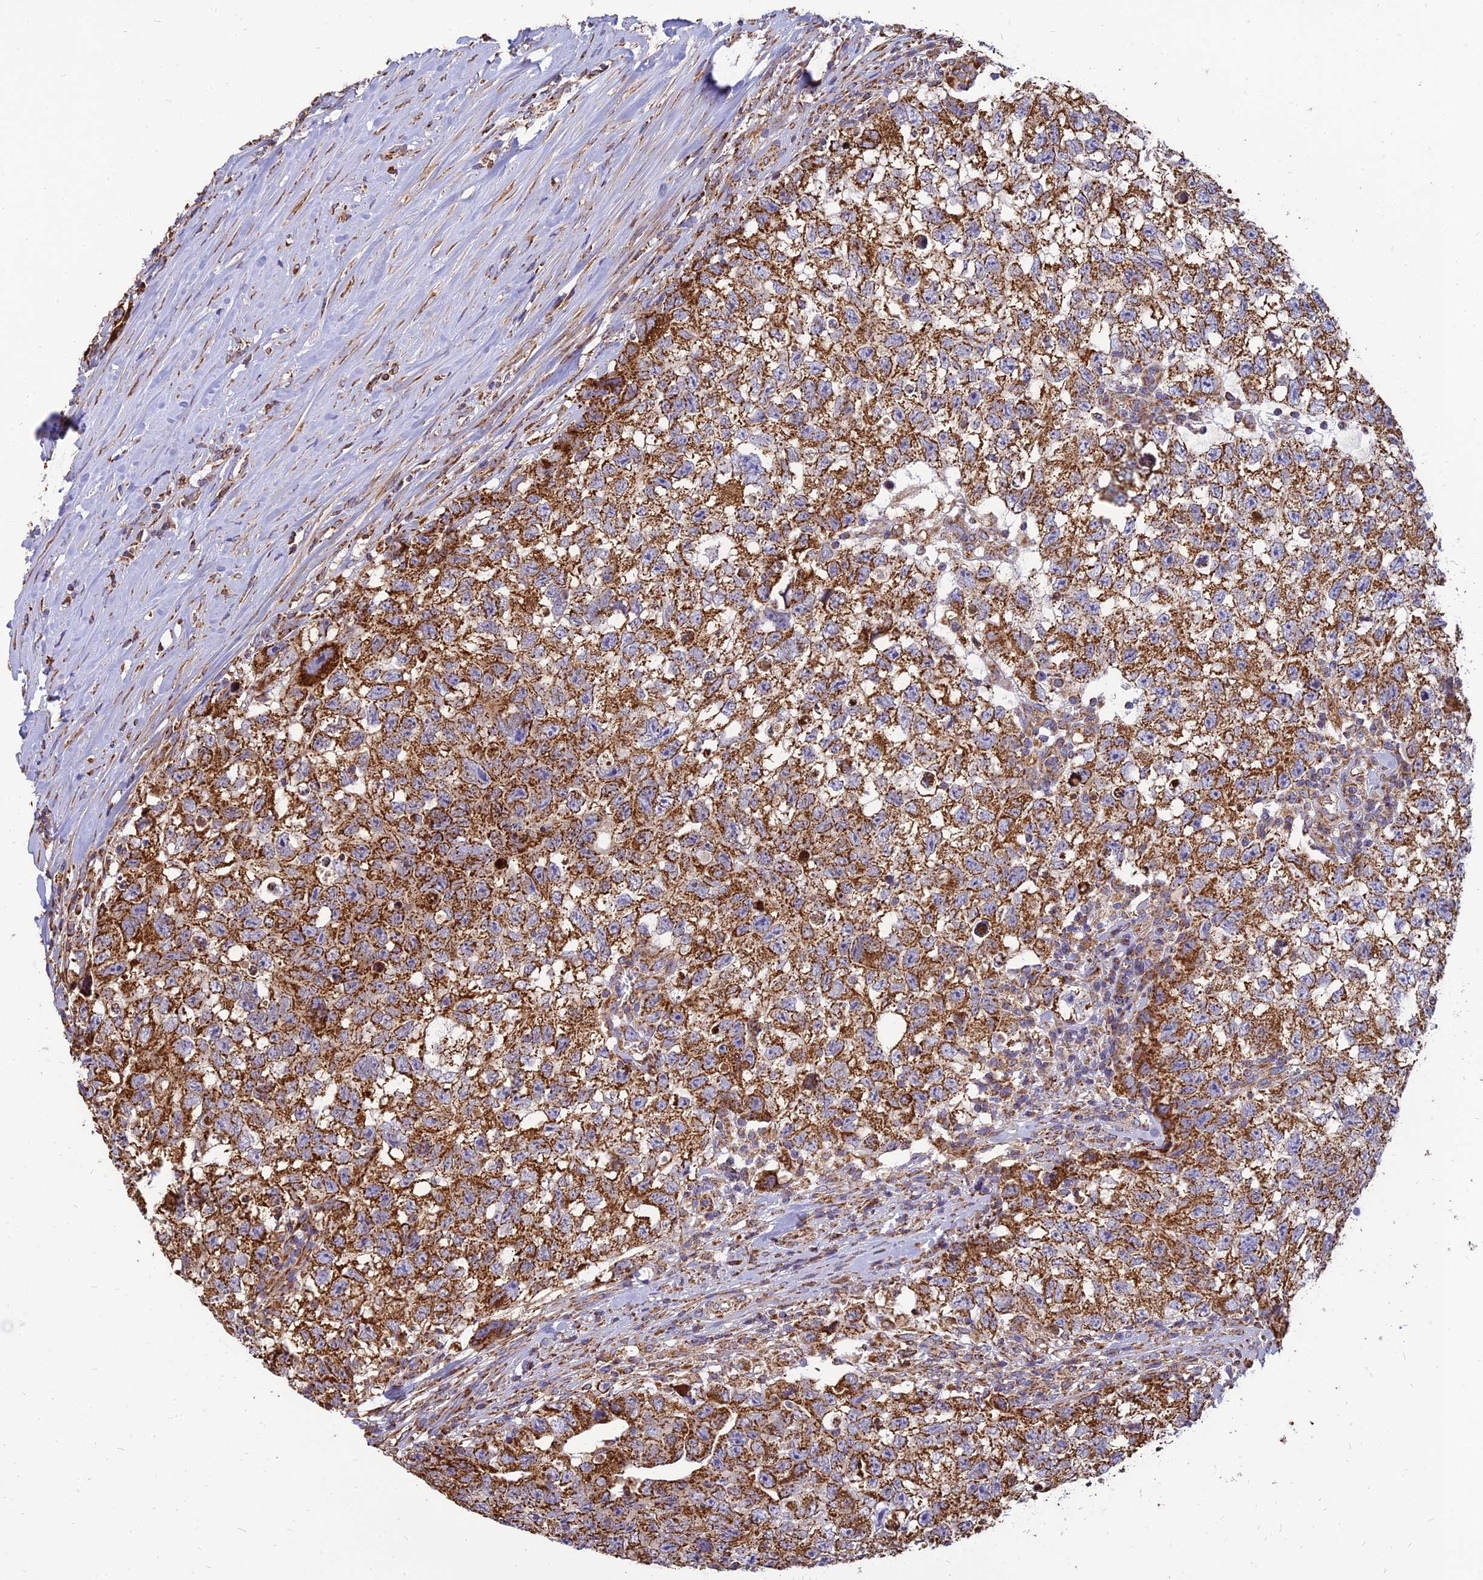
{"staining": {"intensity": "strong", "quantity": ">75%", "location": "cytoplasmic/membranous"}, "tissue": "testis cancer", "cell_type": "Tumor cells", "image_type": "cancer", "snomed": [{"axis": "morphology", "description": "Seminoma, NOS"}, {"axis": "morphology", "description": "Carcinoma, Embryonal, NOS"}, {"axis": "topography", "description": "Testis"}], "caption": "A brown stain highlights strong cytoplasmic/membranous staining of a protein in human testis cancer (embryonal carcinoma) tumor cells.", "gene": "THUMPD2", "patient": {"sex": "male", "age": 29}}